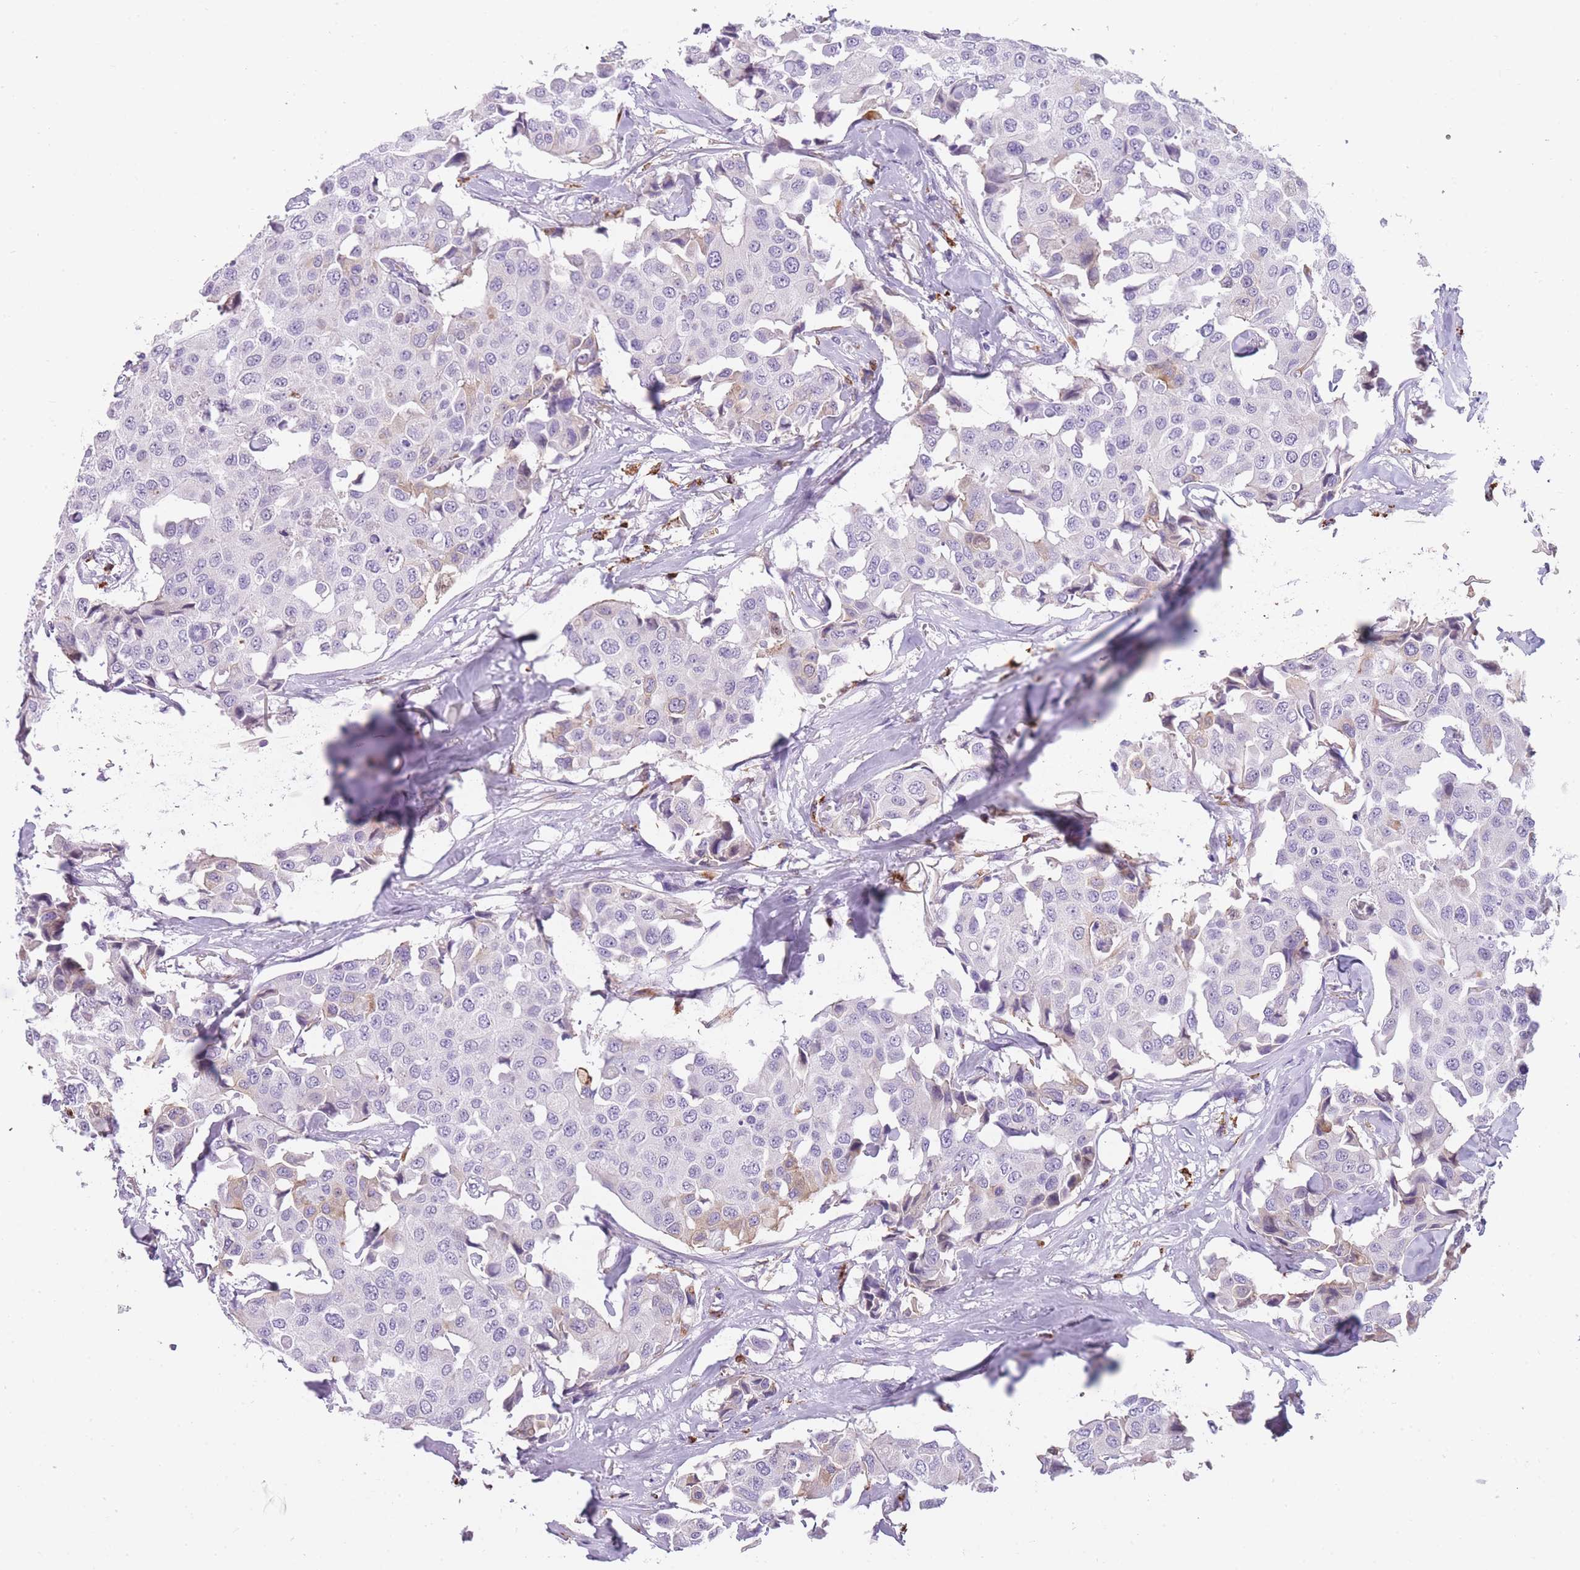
{"staining": {"intensity": "weak", "quantity": "<25%", "location": "cytoplasmic/membranous"}, "tissue": "breast cancer", "cell_type": "Tumor cells", "image_type": "cancer", "snomed": [{"axis": "morphology", "description": "Duct carcinoma"}, {"axis": "topography", "description": "Breast"}], "caption": "Tumor cells show no significant protein positivity in infiltrating ductal carcinoma (breast).", "gene": "GNAT1", "patient": {"sex": "female", "age": 80}}